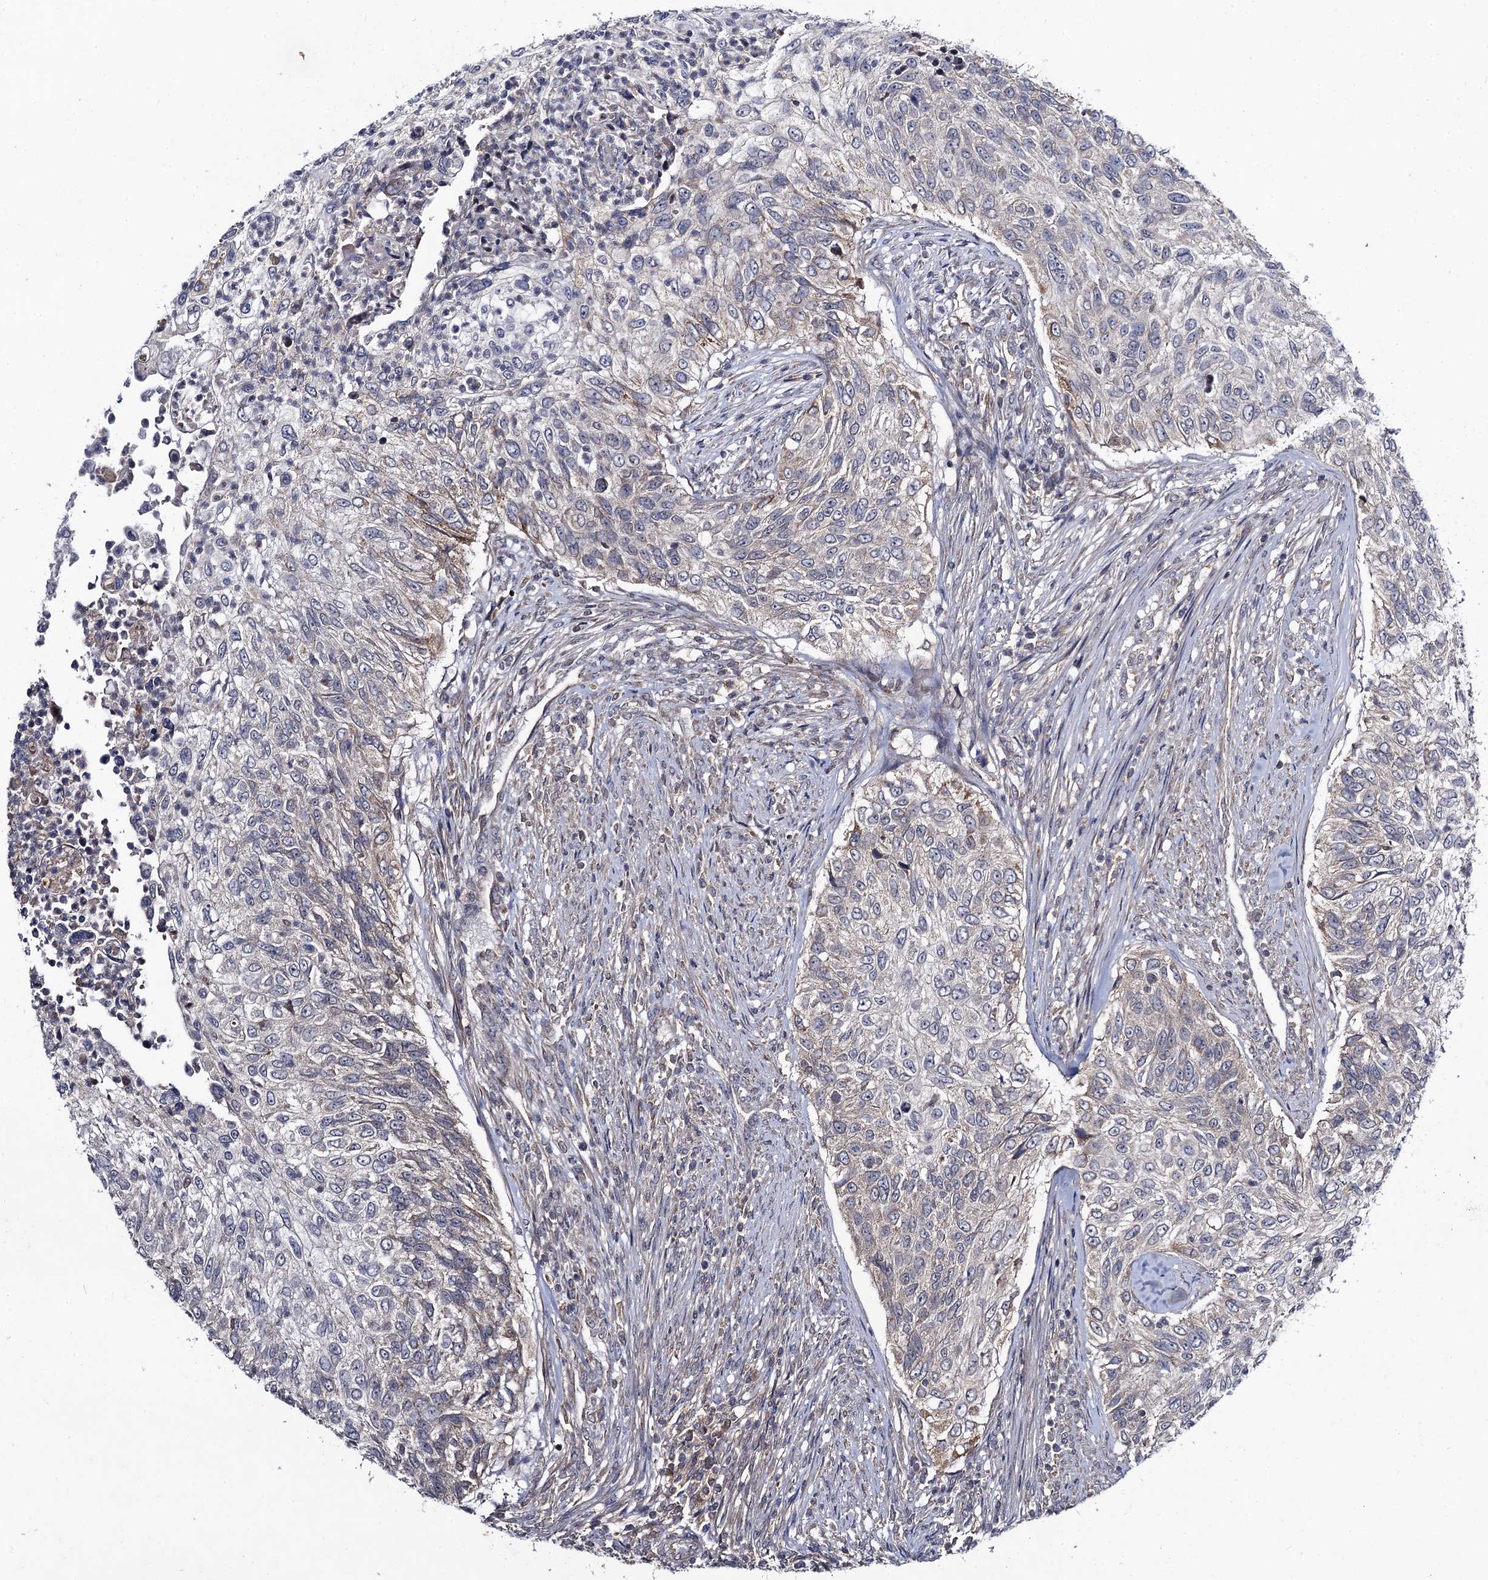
{"staining": {"intensity": "negative", "quantity": "none", "location": "none"}, "tissue": "urothelial cancer", "cell_type": "Tumor cells", "image_type": "cancer", "snomed": [{"axis": "morphology", "description": "Urothelial carcinoma, High grade"}, {"axis": "topography", "description": "Urinary bladder"}], "caption": "DAB (3,3'-diaminobenzidine) immunohistochemical staining of urothelial cancer exhibits no significant positivity in tumor cells. (Stains: DAB (3,3'-diaminobenzidine) immunohistochemistry (IHC) with hematoxylin counter stain, Microscopy: brightfield microscopy at high magnification).", "gene": "VPS37D", "patient": {"sex": "female", "age": 60}}